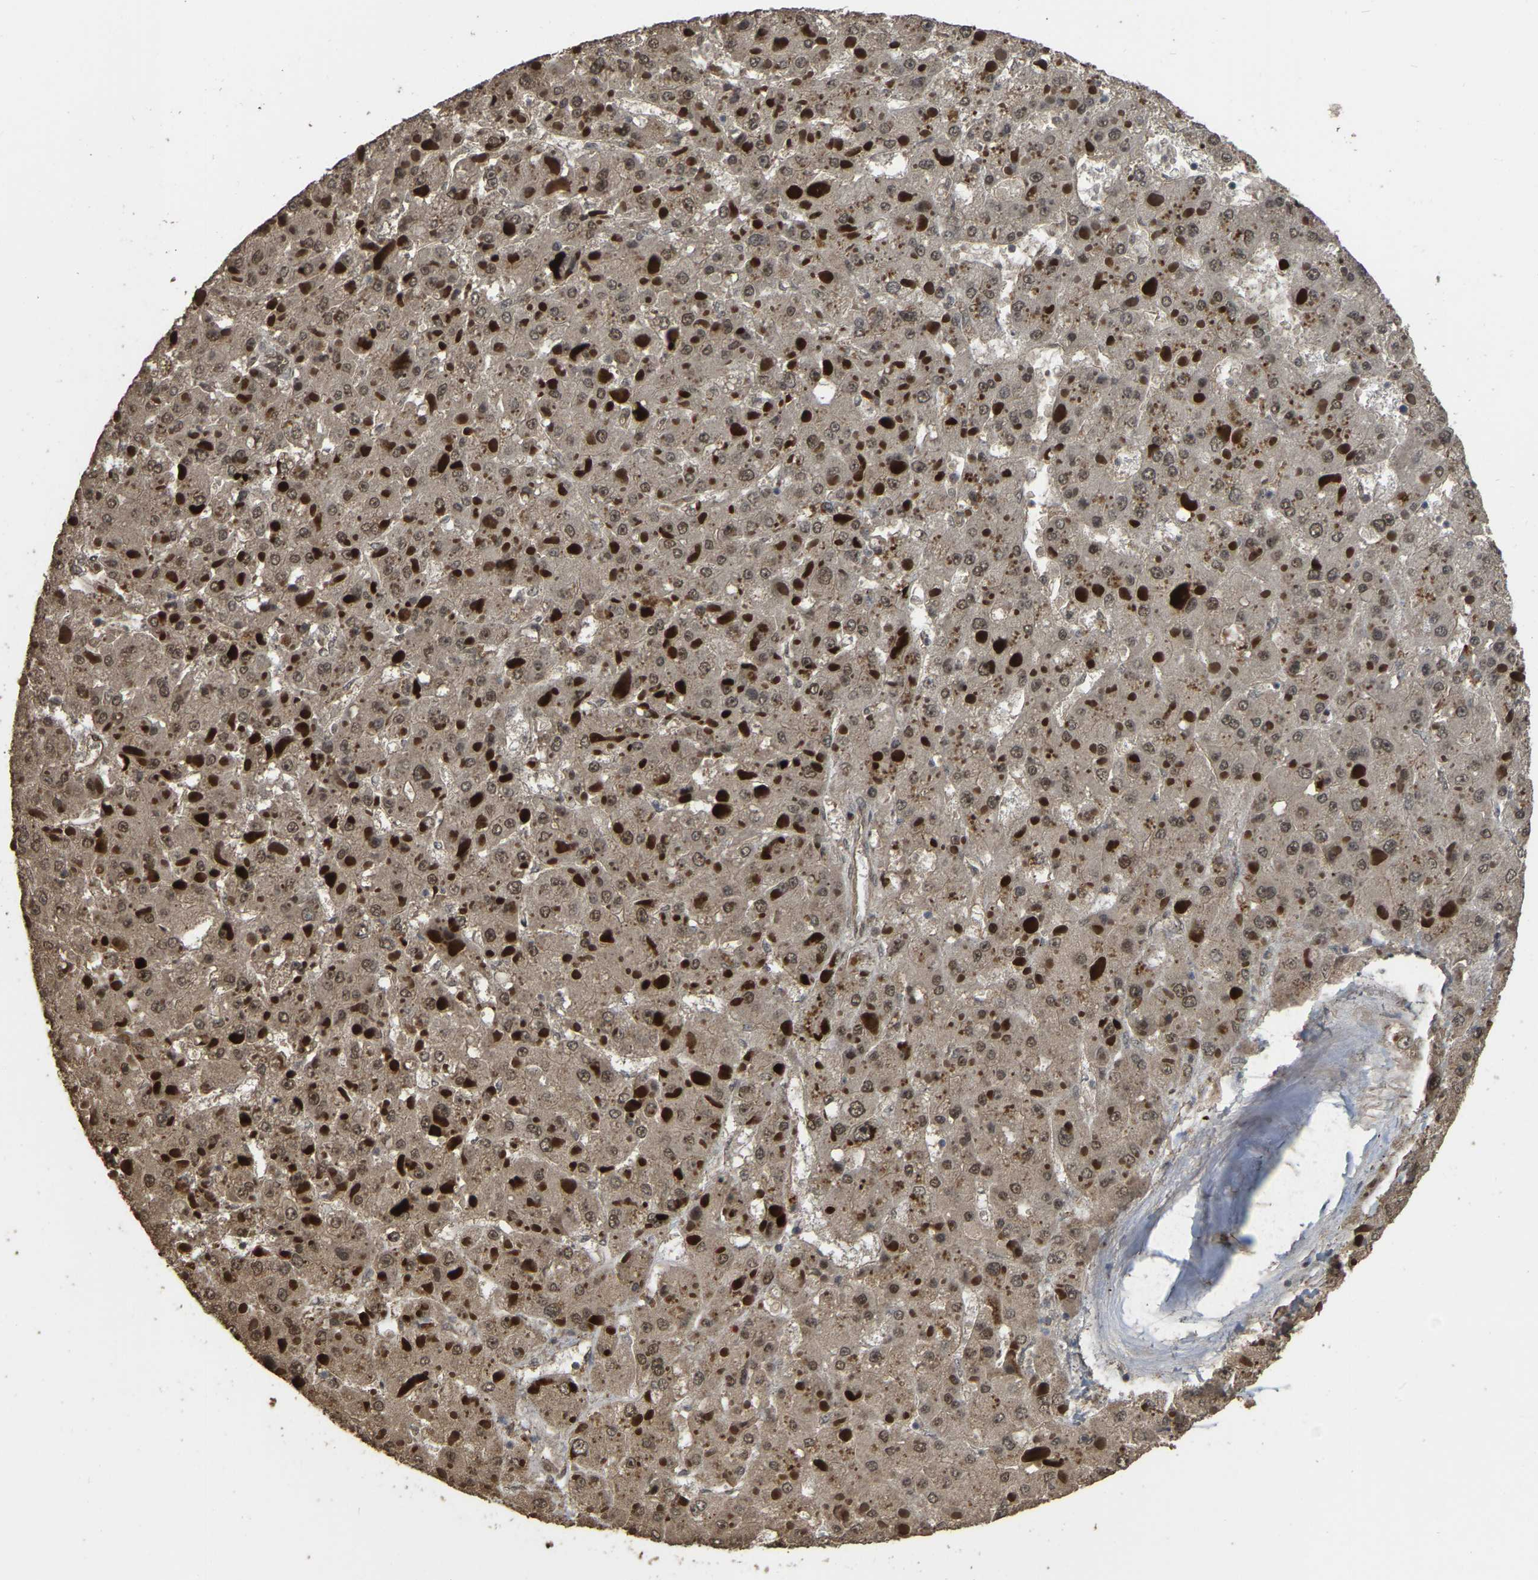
{"staining": {"intensity": "weak", "quantity": ">75%", "location": "cytoplasmic/membranous"}, "tissue": "liver cancer", "cell_type": "Tumor cells", "image_type": "cancer", "snomed": [{"axis": "morphology", "description": "Carcinoma, Hepatocellular, NOS"}, {"axis": "topography", "description": "Liver"}], "caption": "Immunohistochemical staining of human hepatocellular carcinoma (liver) reveals low levels of weak cytoplasmic/membranous protein staining in about >75% of tumor cells.", "gene": "ARHGAP23", "patient": {"sex": "female", "age": 73}}